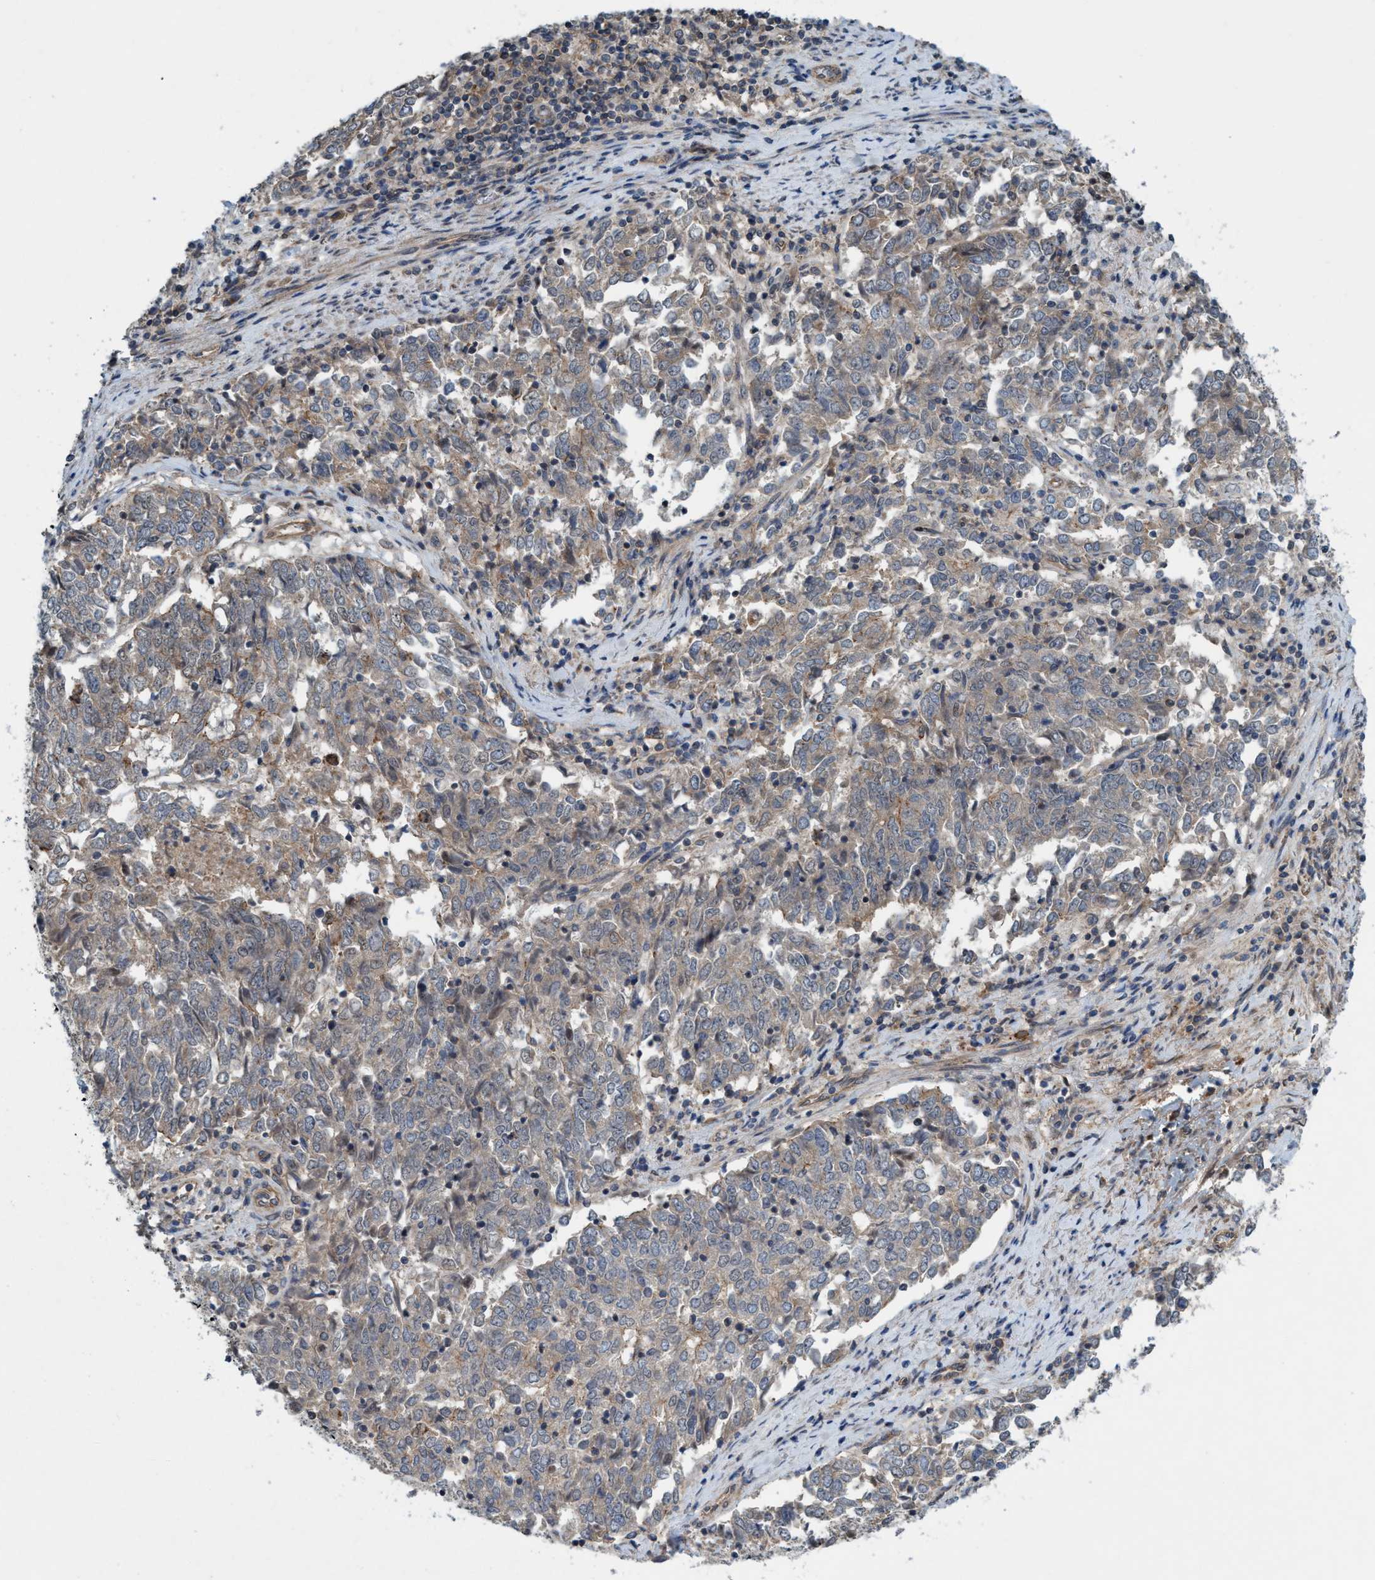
{"staining": {"intensity": "weak", "quantity": ">75%", "location": "cytoplasmic/membranous"}, "tissue": "endometrial cancer", "cell_type": "Tumor cells", "image_type": "cancer", "snomed": [{"axis": "morphology", "description": "Adenocarcinoma, NOS"}, {"axis": "topography", "description": "Endometrium"}], "caption": "A high-resolution image shows IHC staining of adenocarcinoma (endometrial), which reveals weak cytoplasmic/membranous expression in approximately >75% of tumor cells.", "gene": "TRIM65", "patient": {"sex": "female", "age": 80}}